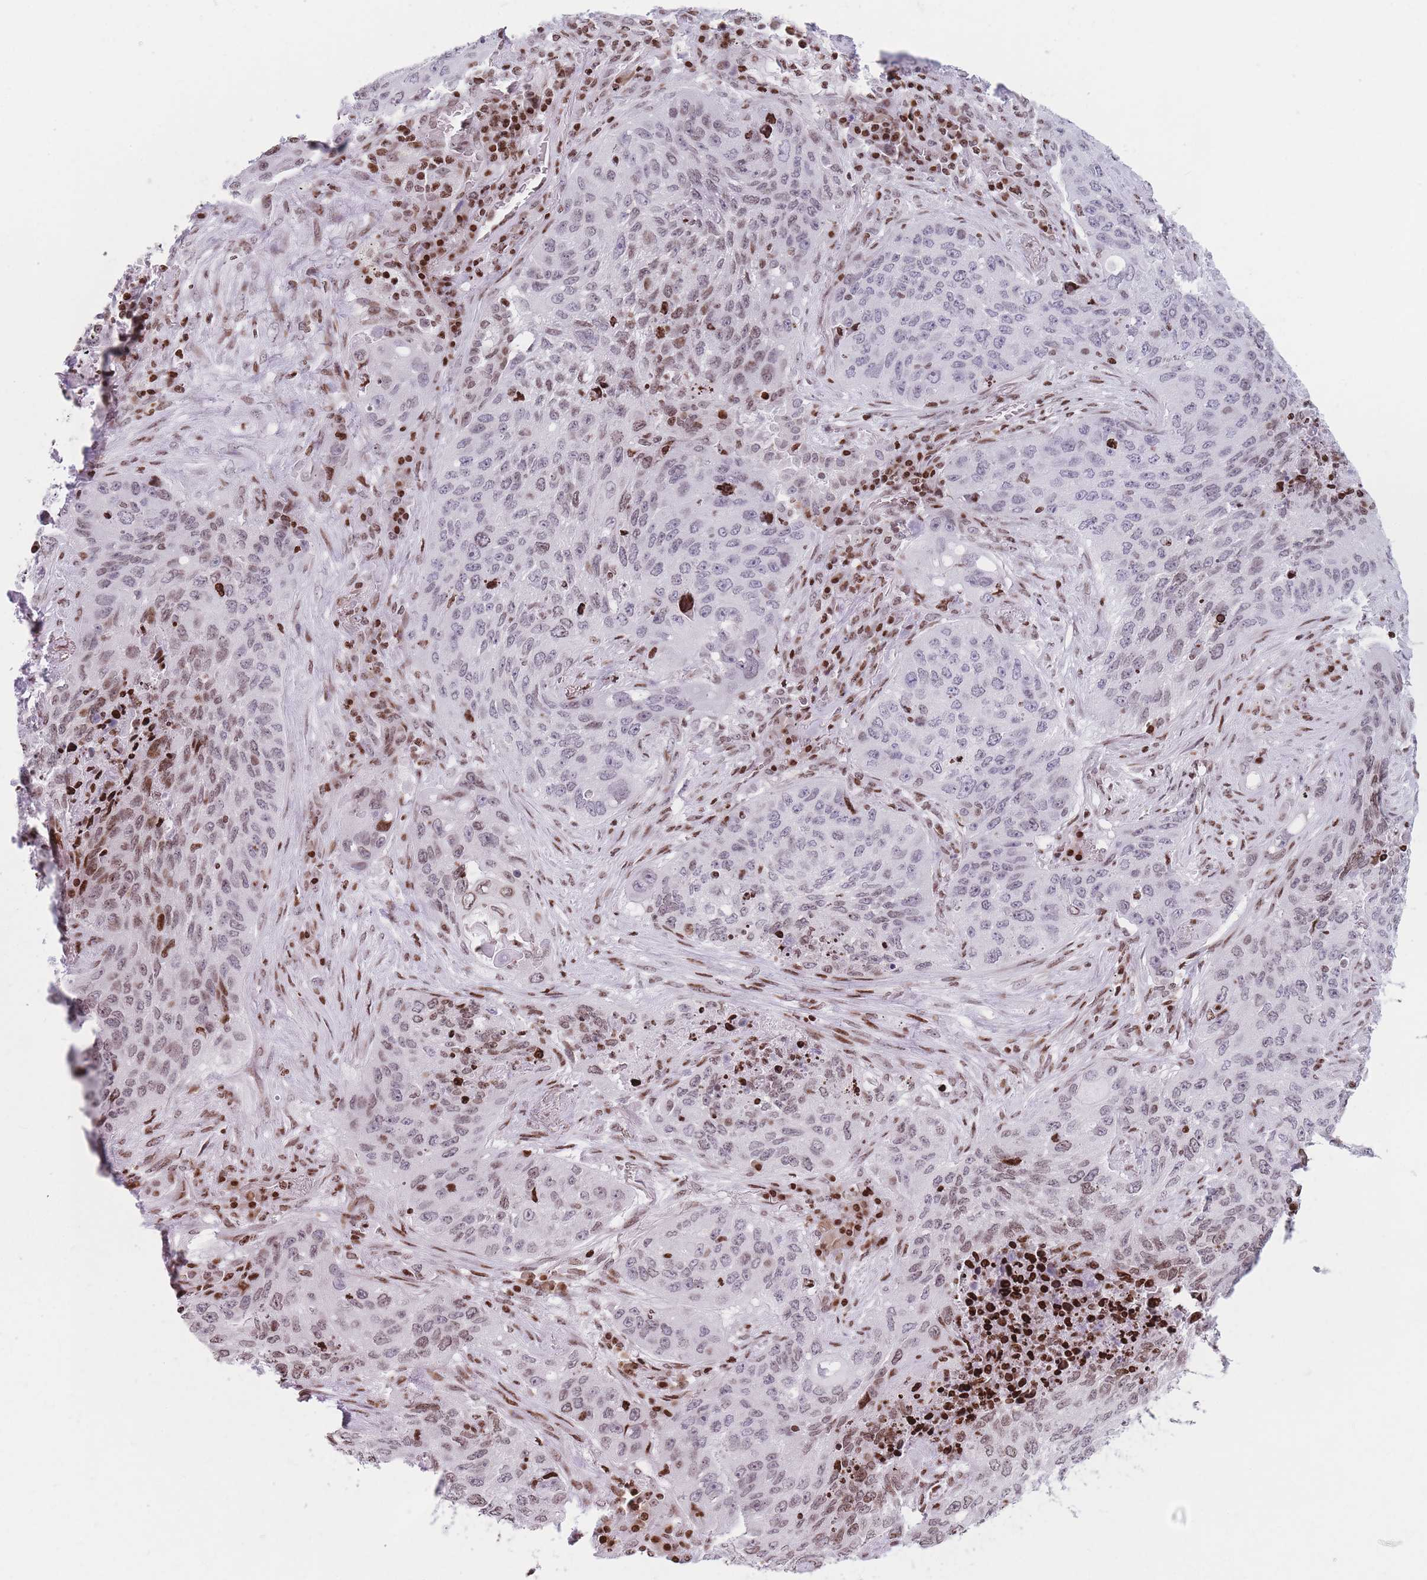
{"staining": {"intensity": "moderate", "quantity": "25%-75%", "location": "nuclear"}, "tissue": "lung cancer", "cell_type": "Tumor cells", "image_type": "cancer", "snomed": [{"axis": "morphology", "description": "Squamous cell carcinoma, NOS"}, {"axis": "topography", "description": "Lung"}], "caption": "An IHC image of tumor tissue is shown. Protein staining in brown shows moderate nuclear positivity in squamous cell carcinoma (lung) within tumor cells. (Brightfield microscopy of DAB IHC at high magnification).", "gene": "AK9", "patient": {"sex": "female", "age": 63}}